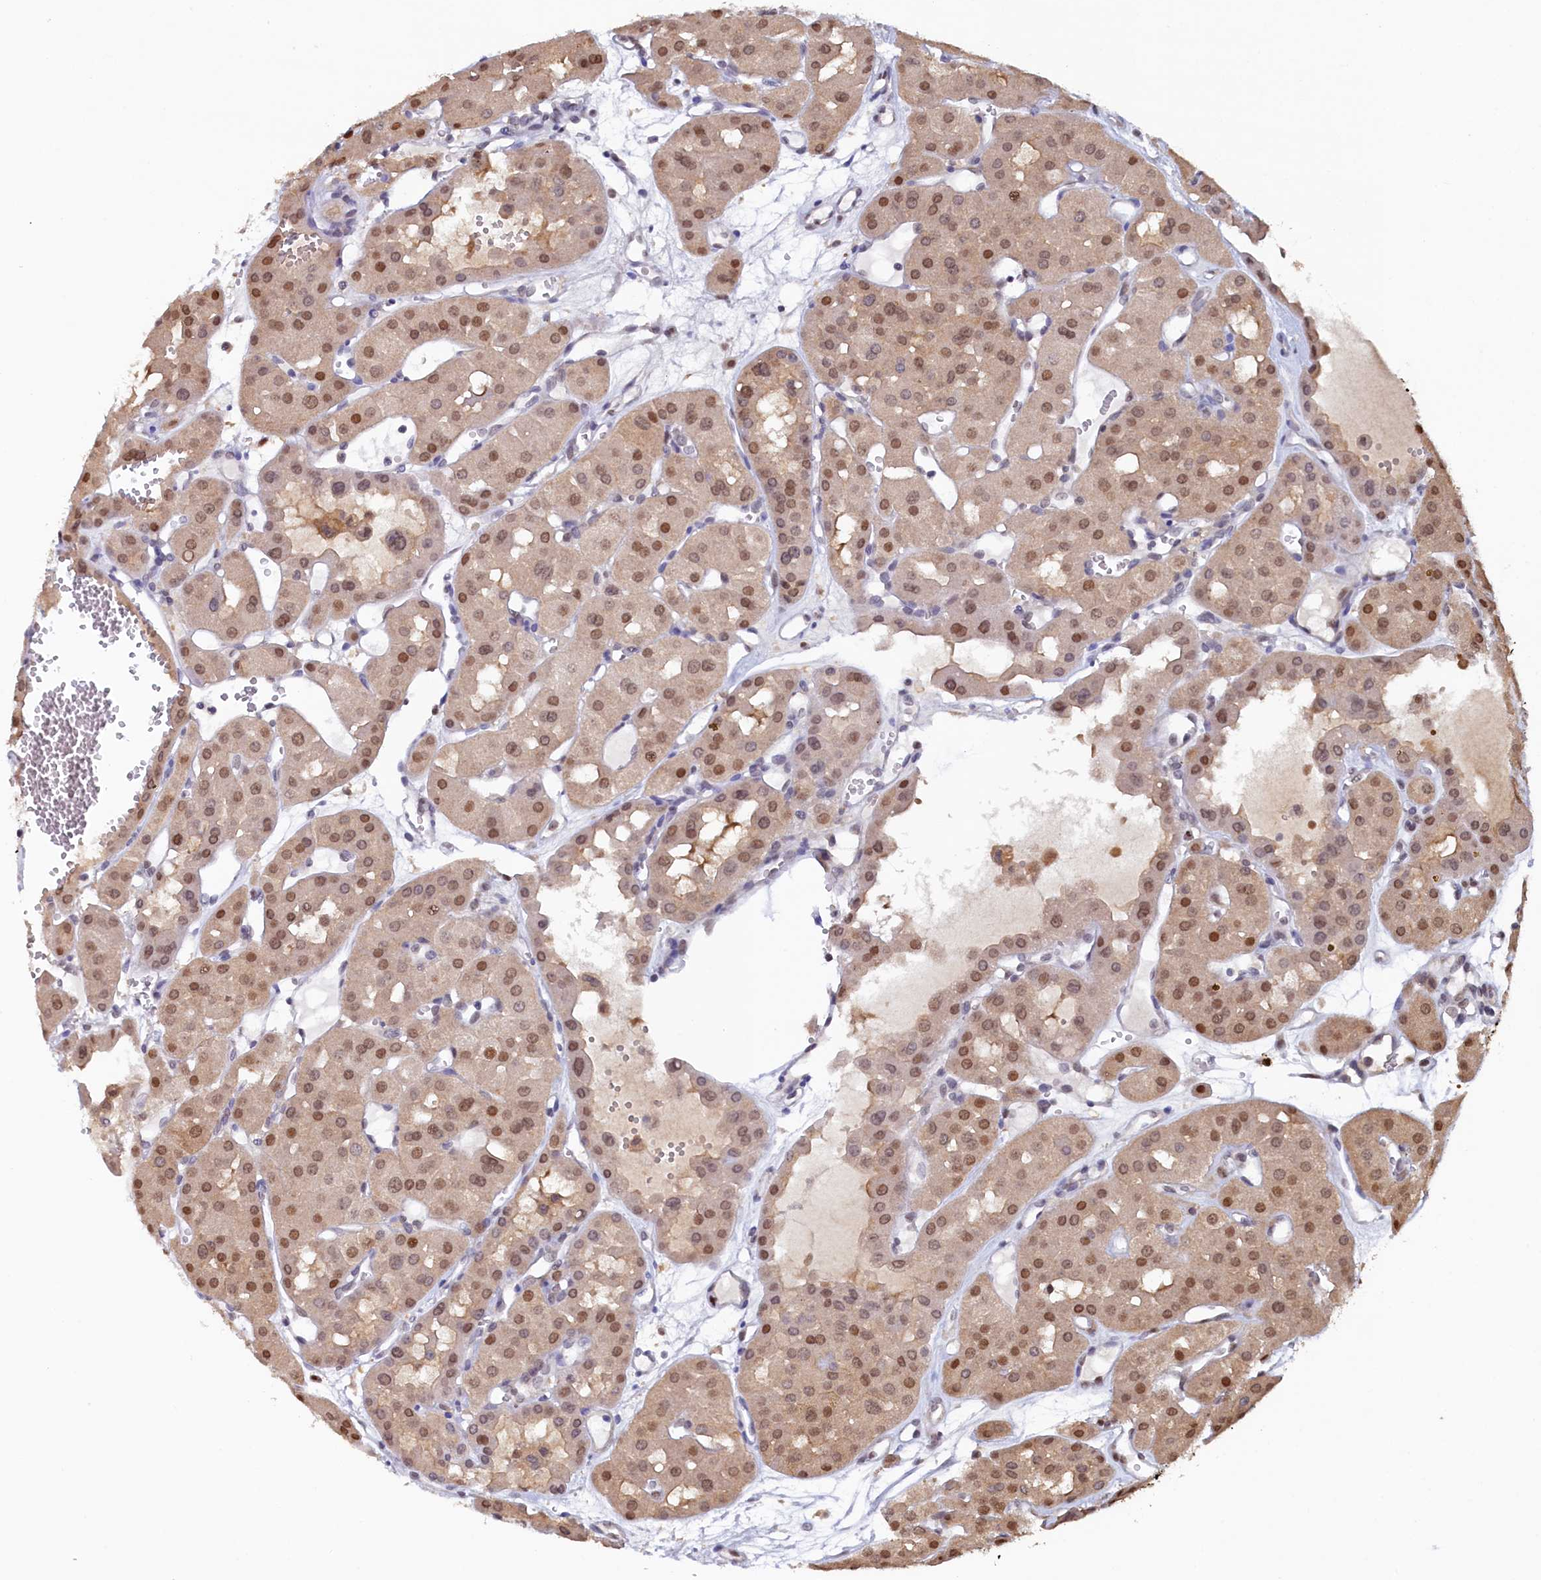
{"staining": {"intensity": "moderate", "quantity": ">75%", "location": "nuclear"}, "tissue": "renal cancer", "cell_type": "Tumor cells", "image_type": "cancer", "snomed": [{"axis": "morphology", "description": "Carcinoma, NOS"}, {"axis": "topography", "description": "Kidney"}], "caption": "A brown stain shows moderate nuclear expression of a protein in human renal cancer (carcinoma) tumor cells.", "gene": "AHCY", "patient": {"sex": "female", "age": 75}}